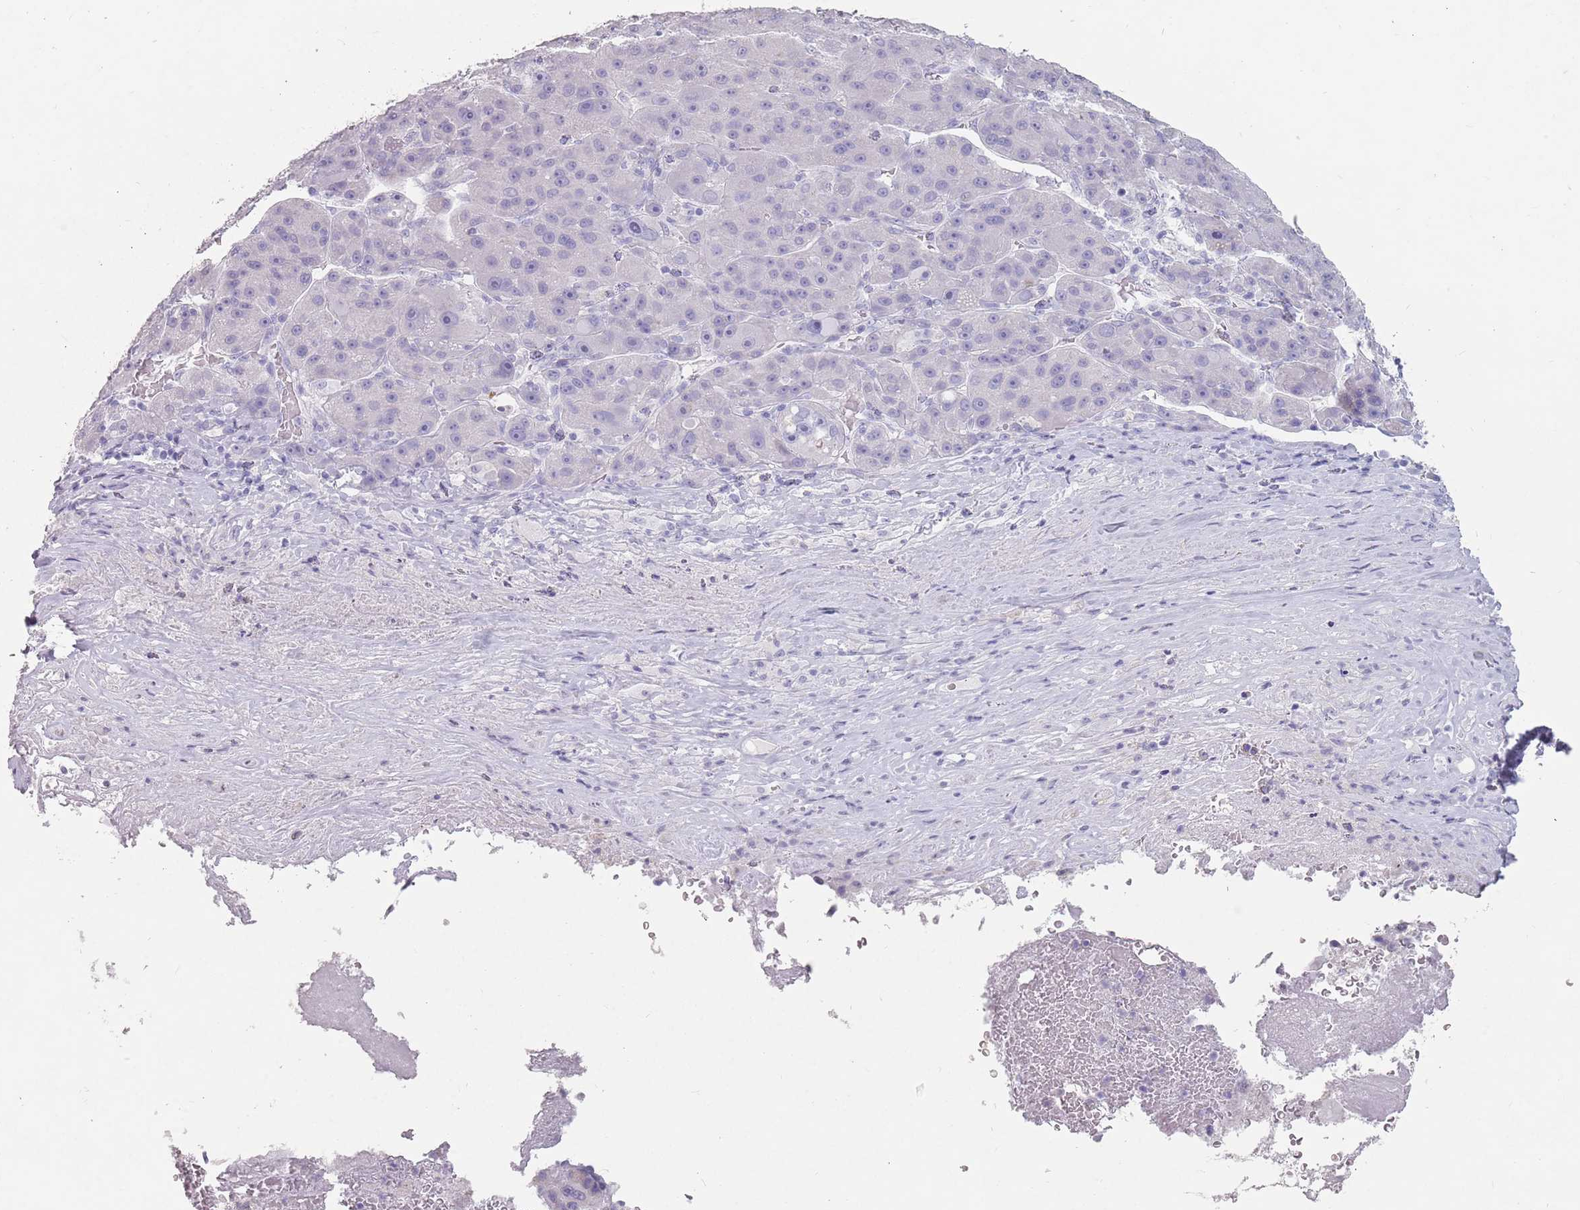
{"staining": {"intensity": "negative", "quantity": "none", "location": "none"}, "tissue": "liver cancer", "cell_type": "Tumor cells", "image_type": "cancer", "snomed": [{"axis": "morphology", "description": "Carcinoma, Hepatocellular, NOS"}, {"axis": "topography", "description": "Liver"}], "caption": "An immunohistochemistry (IHC) photomicrograph of liver cancer is shown. There is no staining in tumor cells of liver cancer. Nuclei are stained in blue.", "gene": "DDX4", "patient": {"sex": "male", "age": 76}}